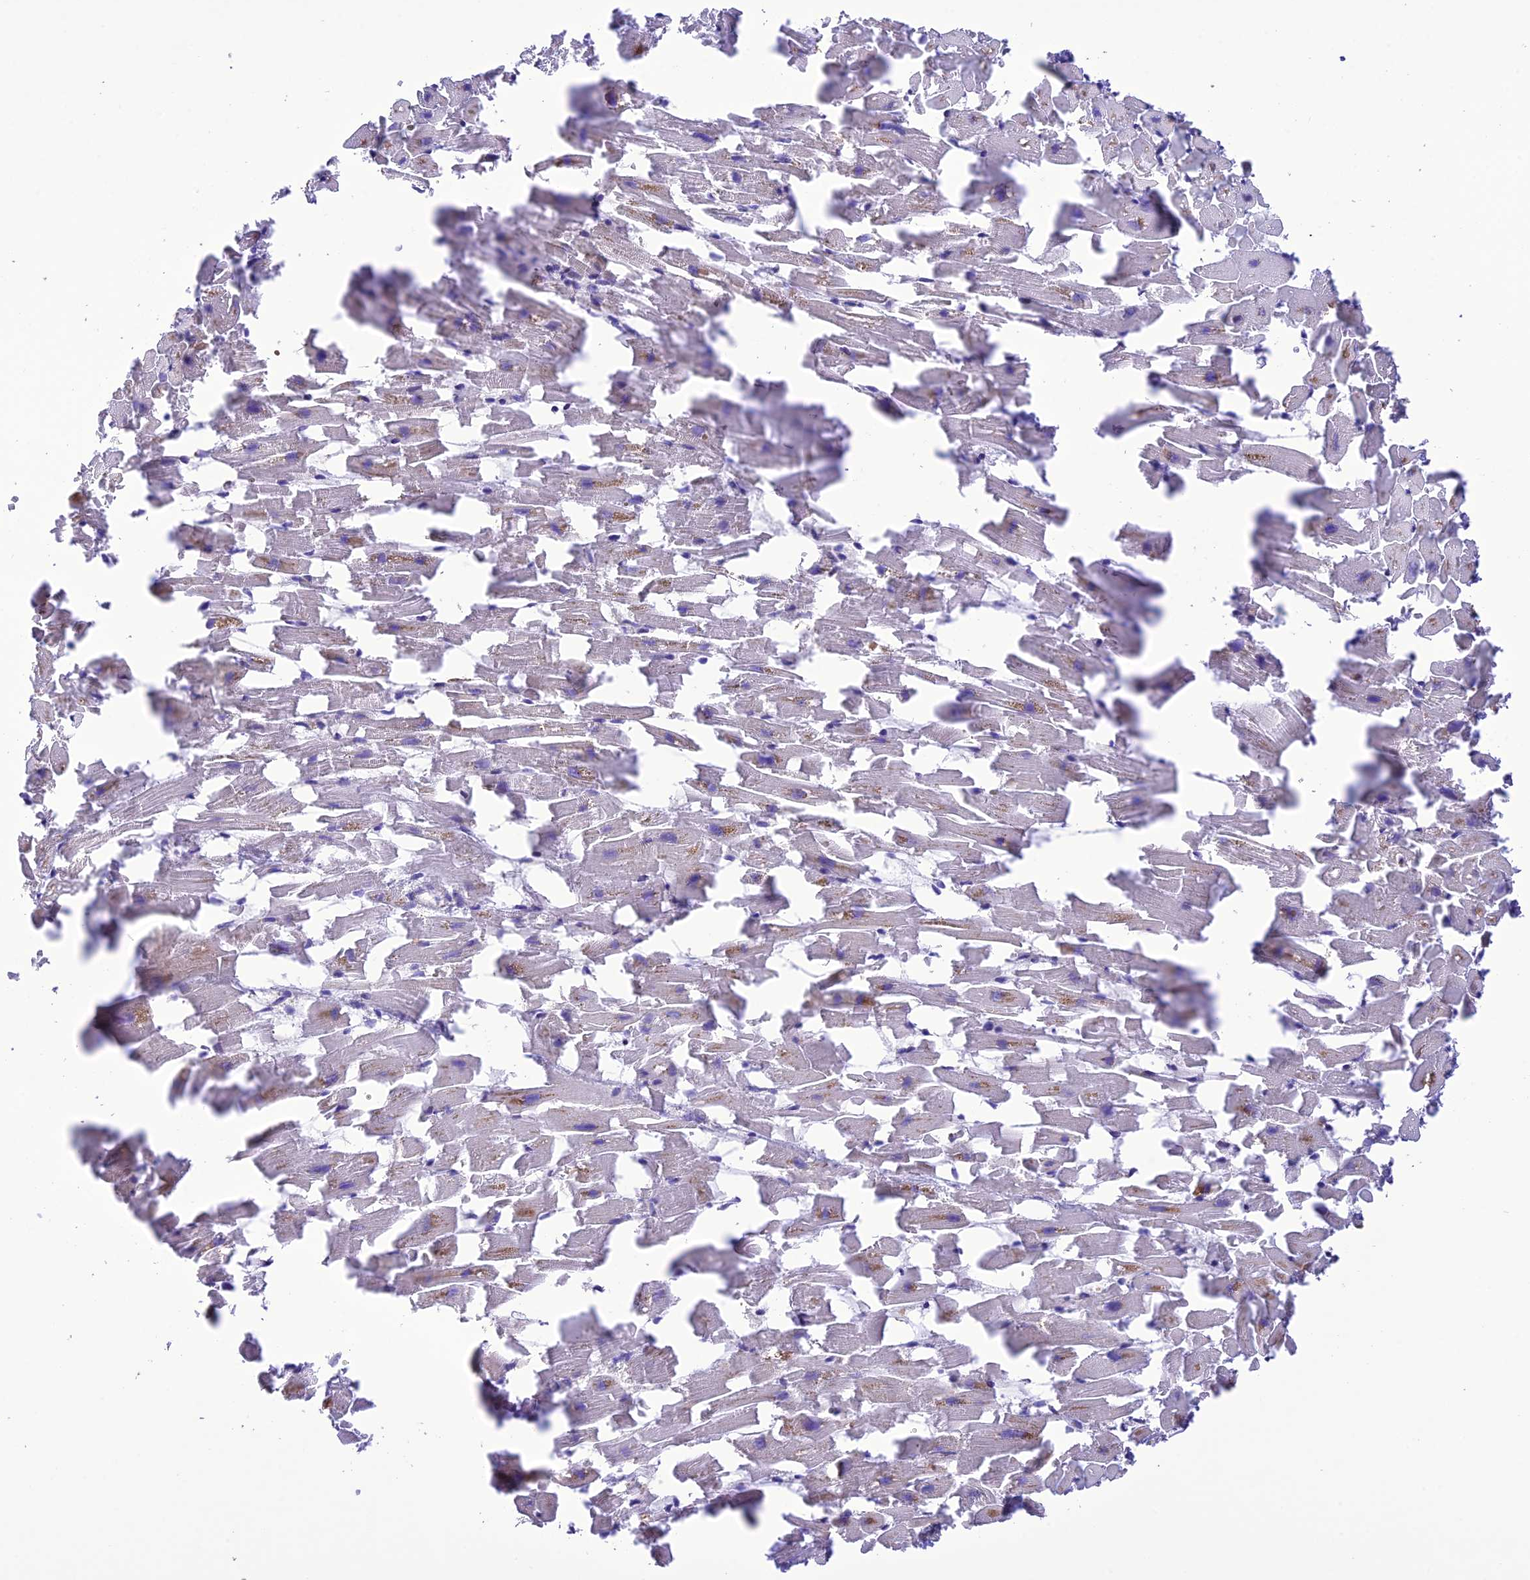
{"staining": {"intensity": "negative", "quantity": "none", "location": "none"}, "tissue": "heart muscle", "cell_type": "Cardiomyocytes", "image_type": "normal", "snomed": [{"axis": "morphology", "description": "Normal tissue, NOS"}, {"axis": "topography", "description": "Heart"}], "caption": "The photomicrograph exhibits no significant expression in cardiomyocytes of heart muscle. The staining is performed using DAB (3,3'-diaminobenzidine) brown chromogen with nuclei counter-stained in using hematoxylin.", "gene": "MAP3K12", "patient": {"sex": "female", "age": 64}}